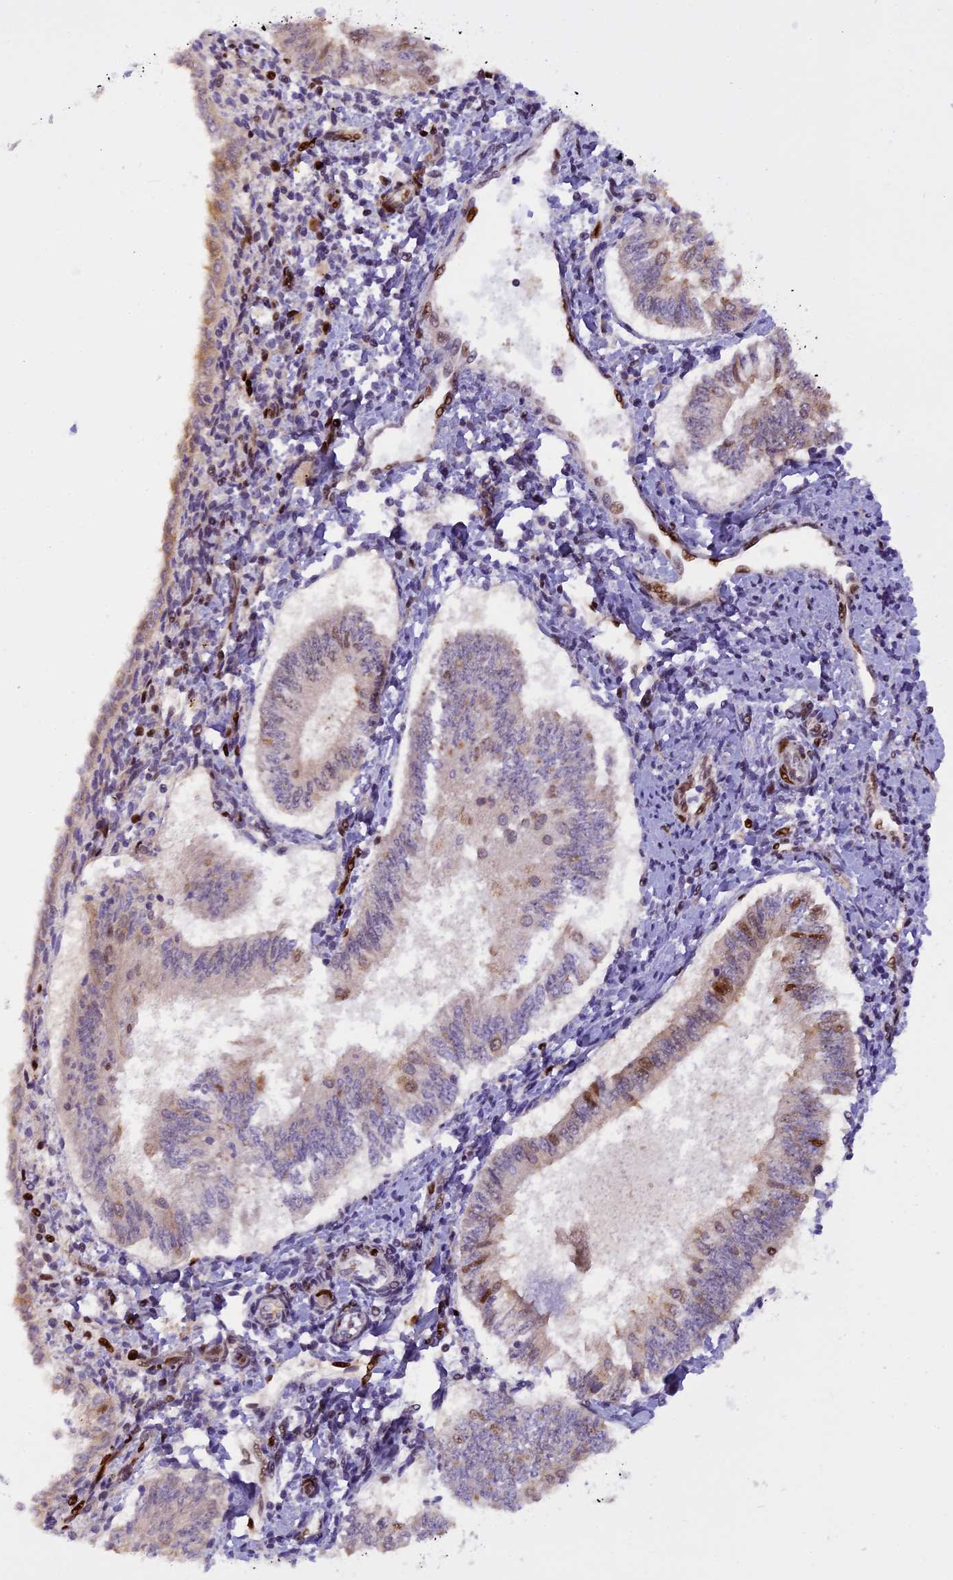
{"staining": {"intensity": "moderate", "quantity": "<25%", "location": "nuclear"}, "tissue": "endometrial cancer", "cell_type": "Tumor cells", "image_type": "cancer", "snomed": [{"axis": "morphology", "description": "Adenocarcinoma, NOS"}, {"axis": "topography", "description": "Endometrium"}], "caption": "Endometrial adenocarcinoma stained with a protein marker reveals moderate staining in tumor cells.", "gene": "MICALL1", "patient": {"sex": "female", "age": 58}}